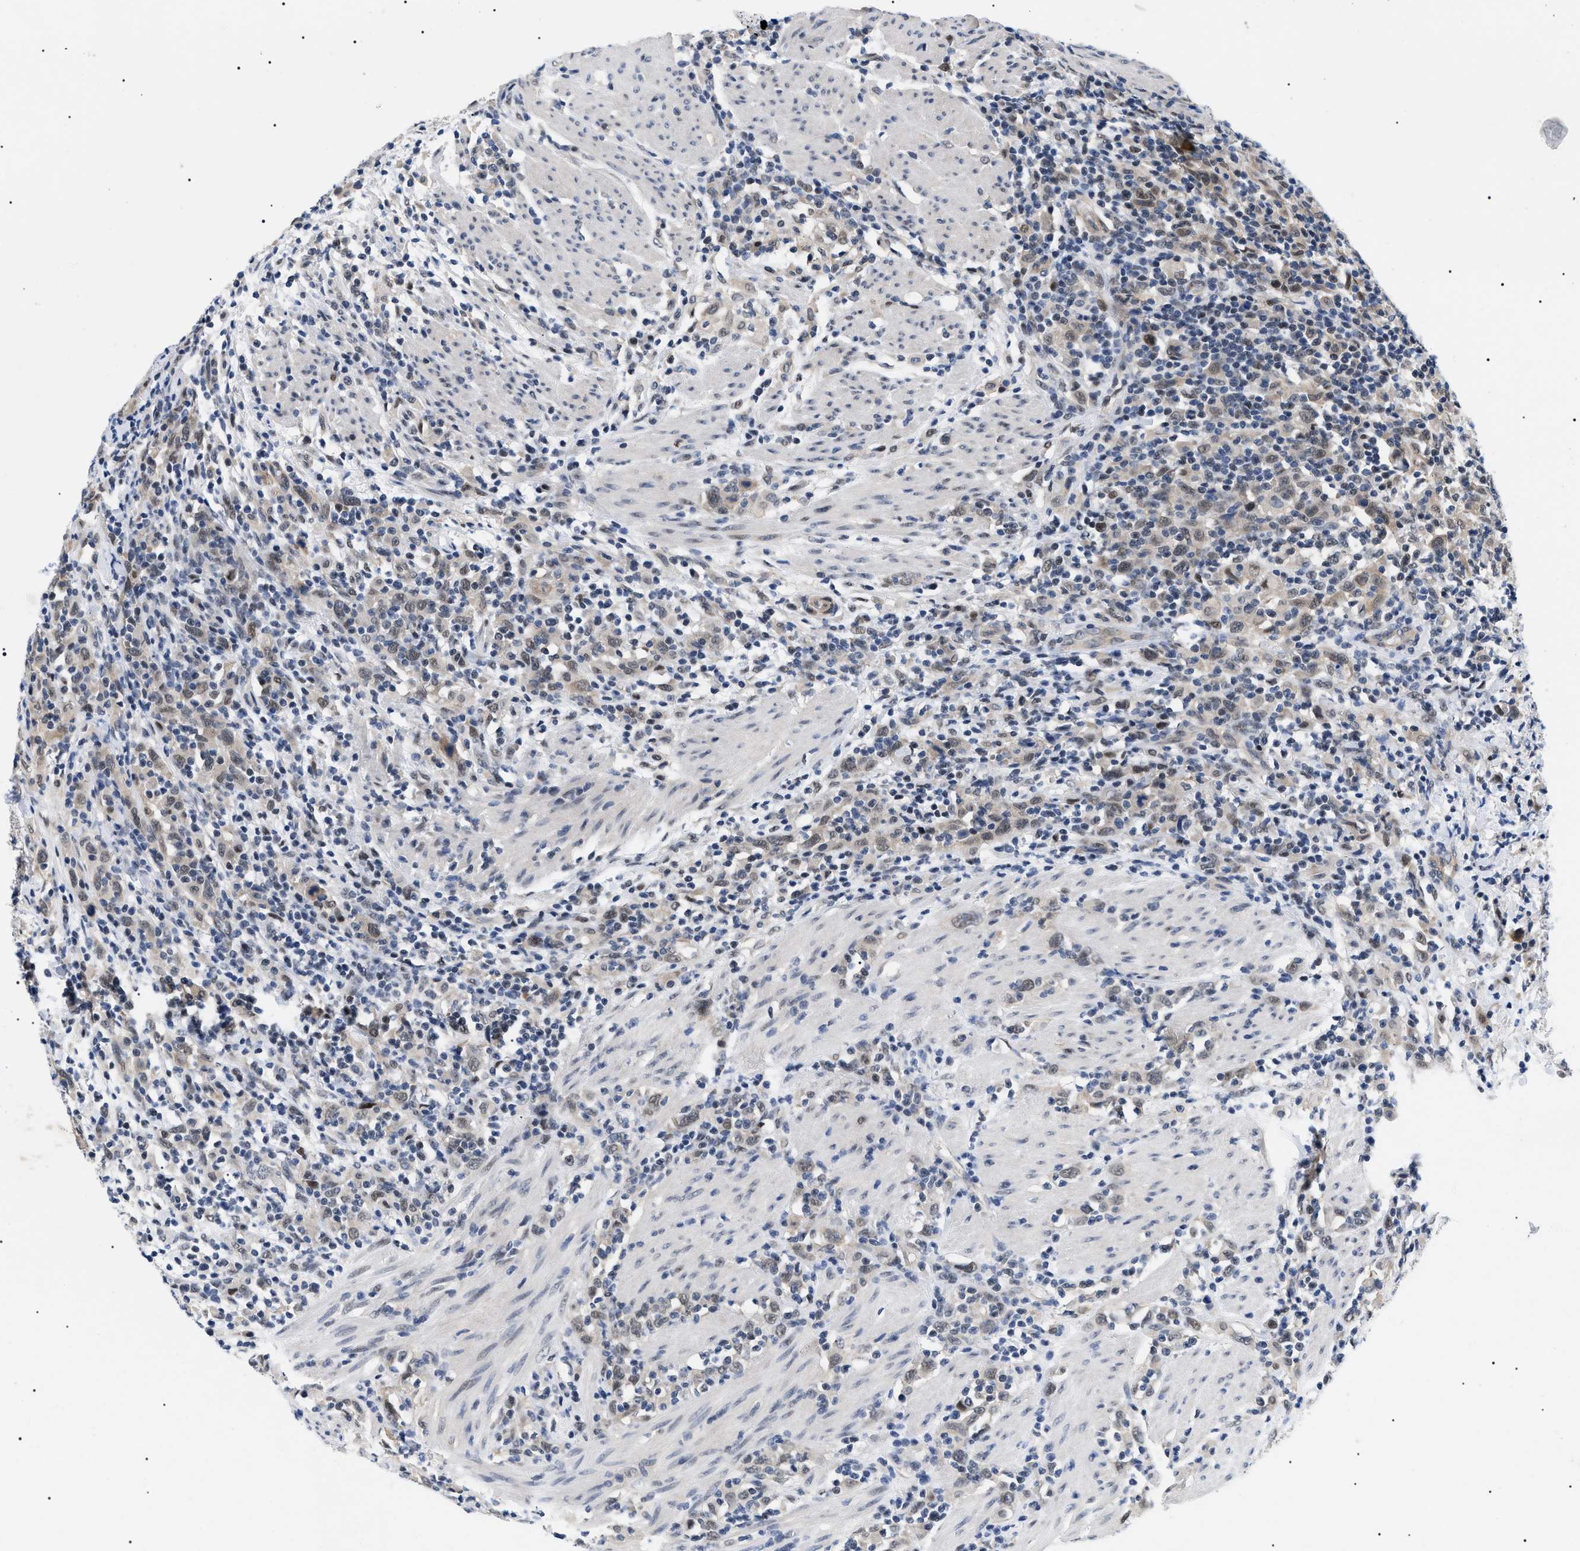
{"staining": {"intensity": "moderate", "quantity": ">75%", "location": "cytoplasmic/membranous,nuclear"}, "tissue": "urothelial cancer", "cell_type": "Tumor cells", "image_type": "cancer", "snomed": [{"axis": "morphology", "description": "Urothelial carcinoma, High grade"}, {"axis": "topography", "description": "Urinary bladder"}], "caption": "Urothelial cancer stained with DAB (3,3'-diaminobenzidine) immunohistochemistry (IHC) displays medium levels of moderate cytoplasmic/membranous and nuclear expression in approximately >75% of tumor cells.", "gene": "GARRE1", "patient": {"sex": "male", "age": 61}}